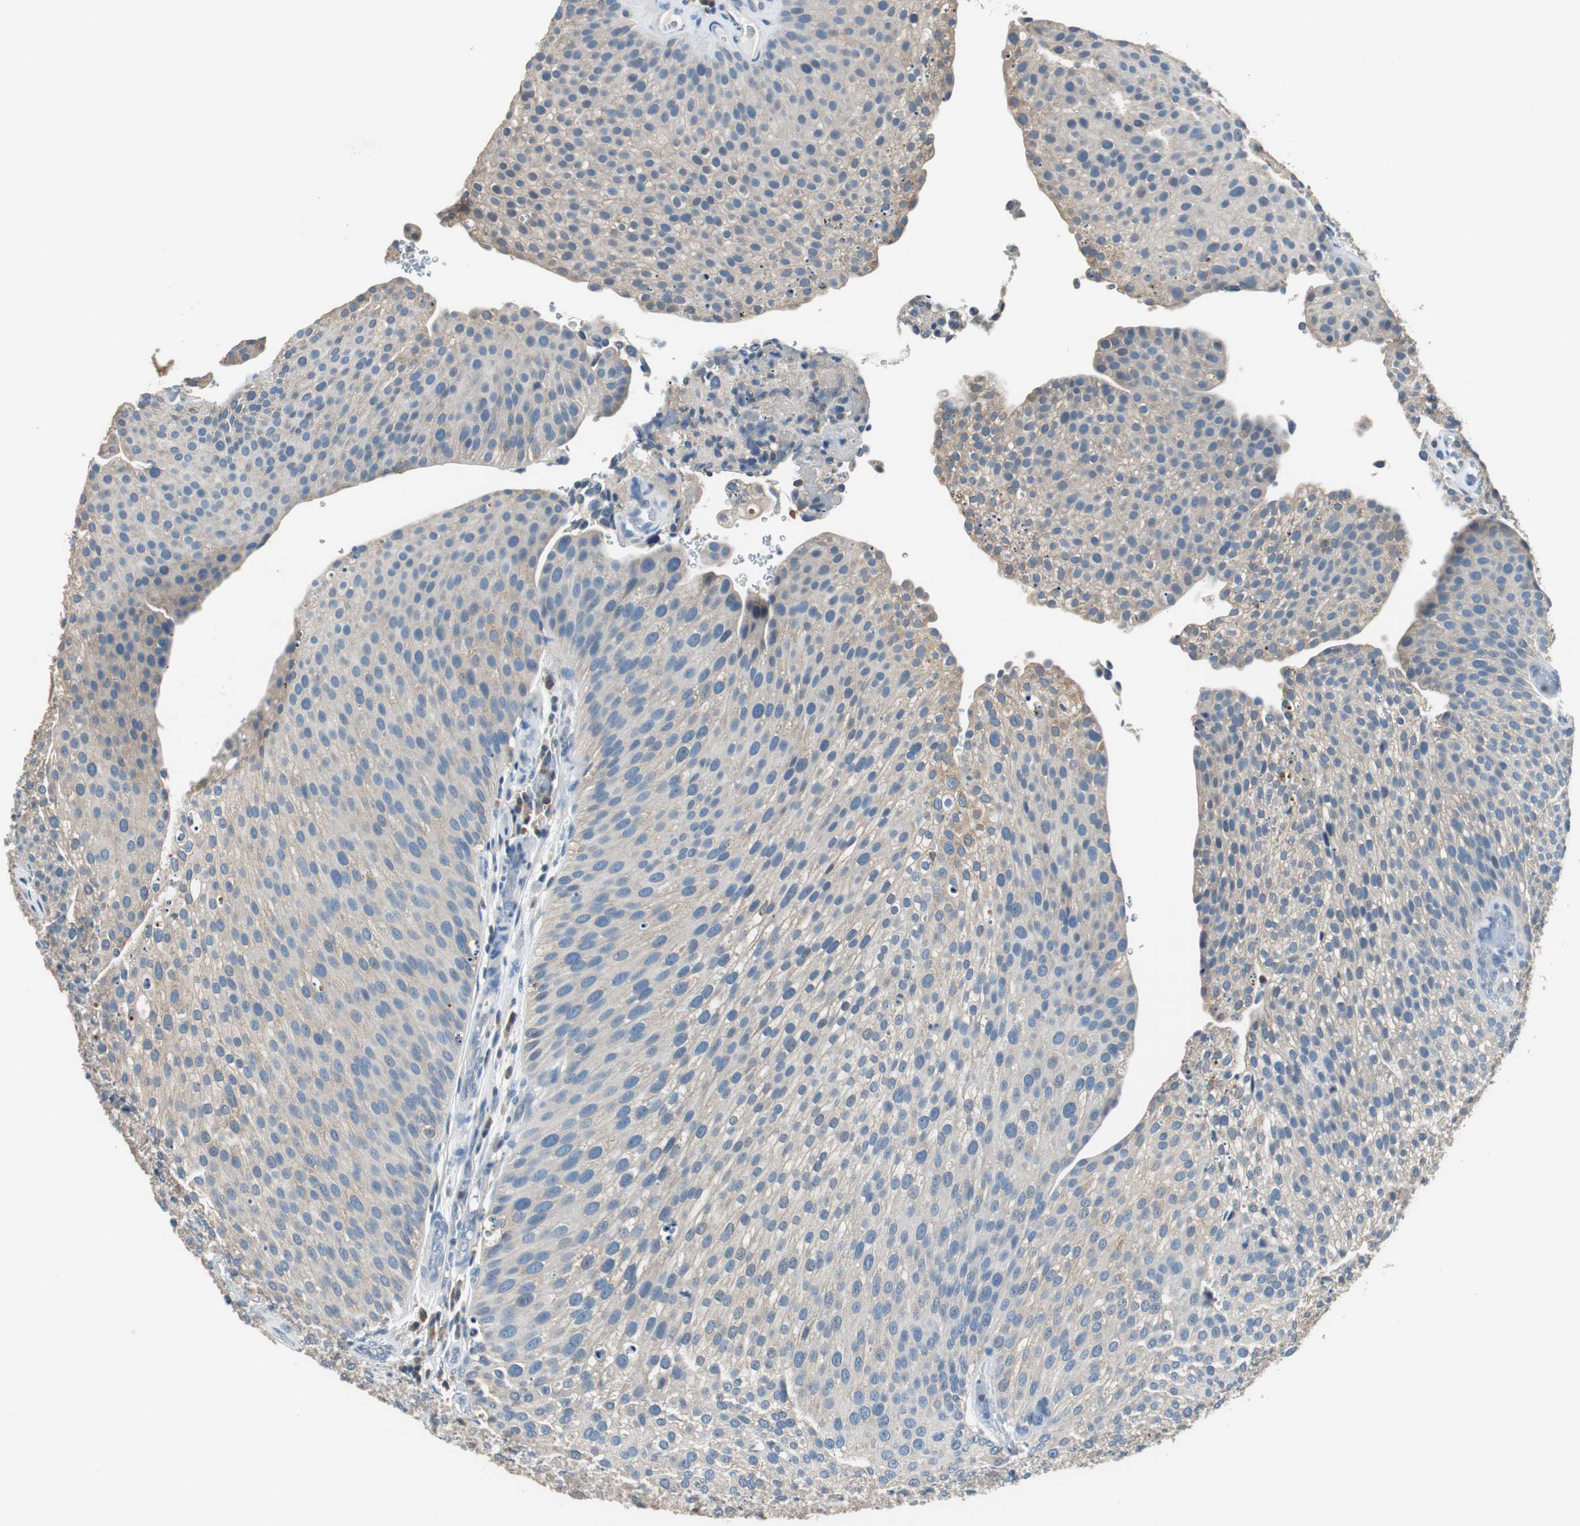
{"staining": {"intensity": "weak", "quantity": "25%-75%", "location": "cytoplasmic/membranous"}, "tissue": "urothelial cancer", "cell_type": "Tumor cells", "image_type": "cancer", "snomed": [{"axis": "morphology", "description": "Urothelial carcinoma, Low grade"}, {"axis": "topography", "description": "Smooth muscle"}, {"axis": "topography", "description": "Urinary bladder"}], "caption": "This is an image of immunohistochemistry (IHC) staining of urothelial carcinoma (low-grade), which shows weak expression in the cytoplasmic/membranous of tumor cells.", "gene": "PRKCA", "patient": {"sex": "male", "age": 60}}